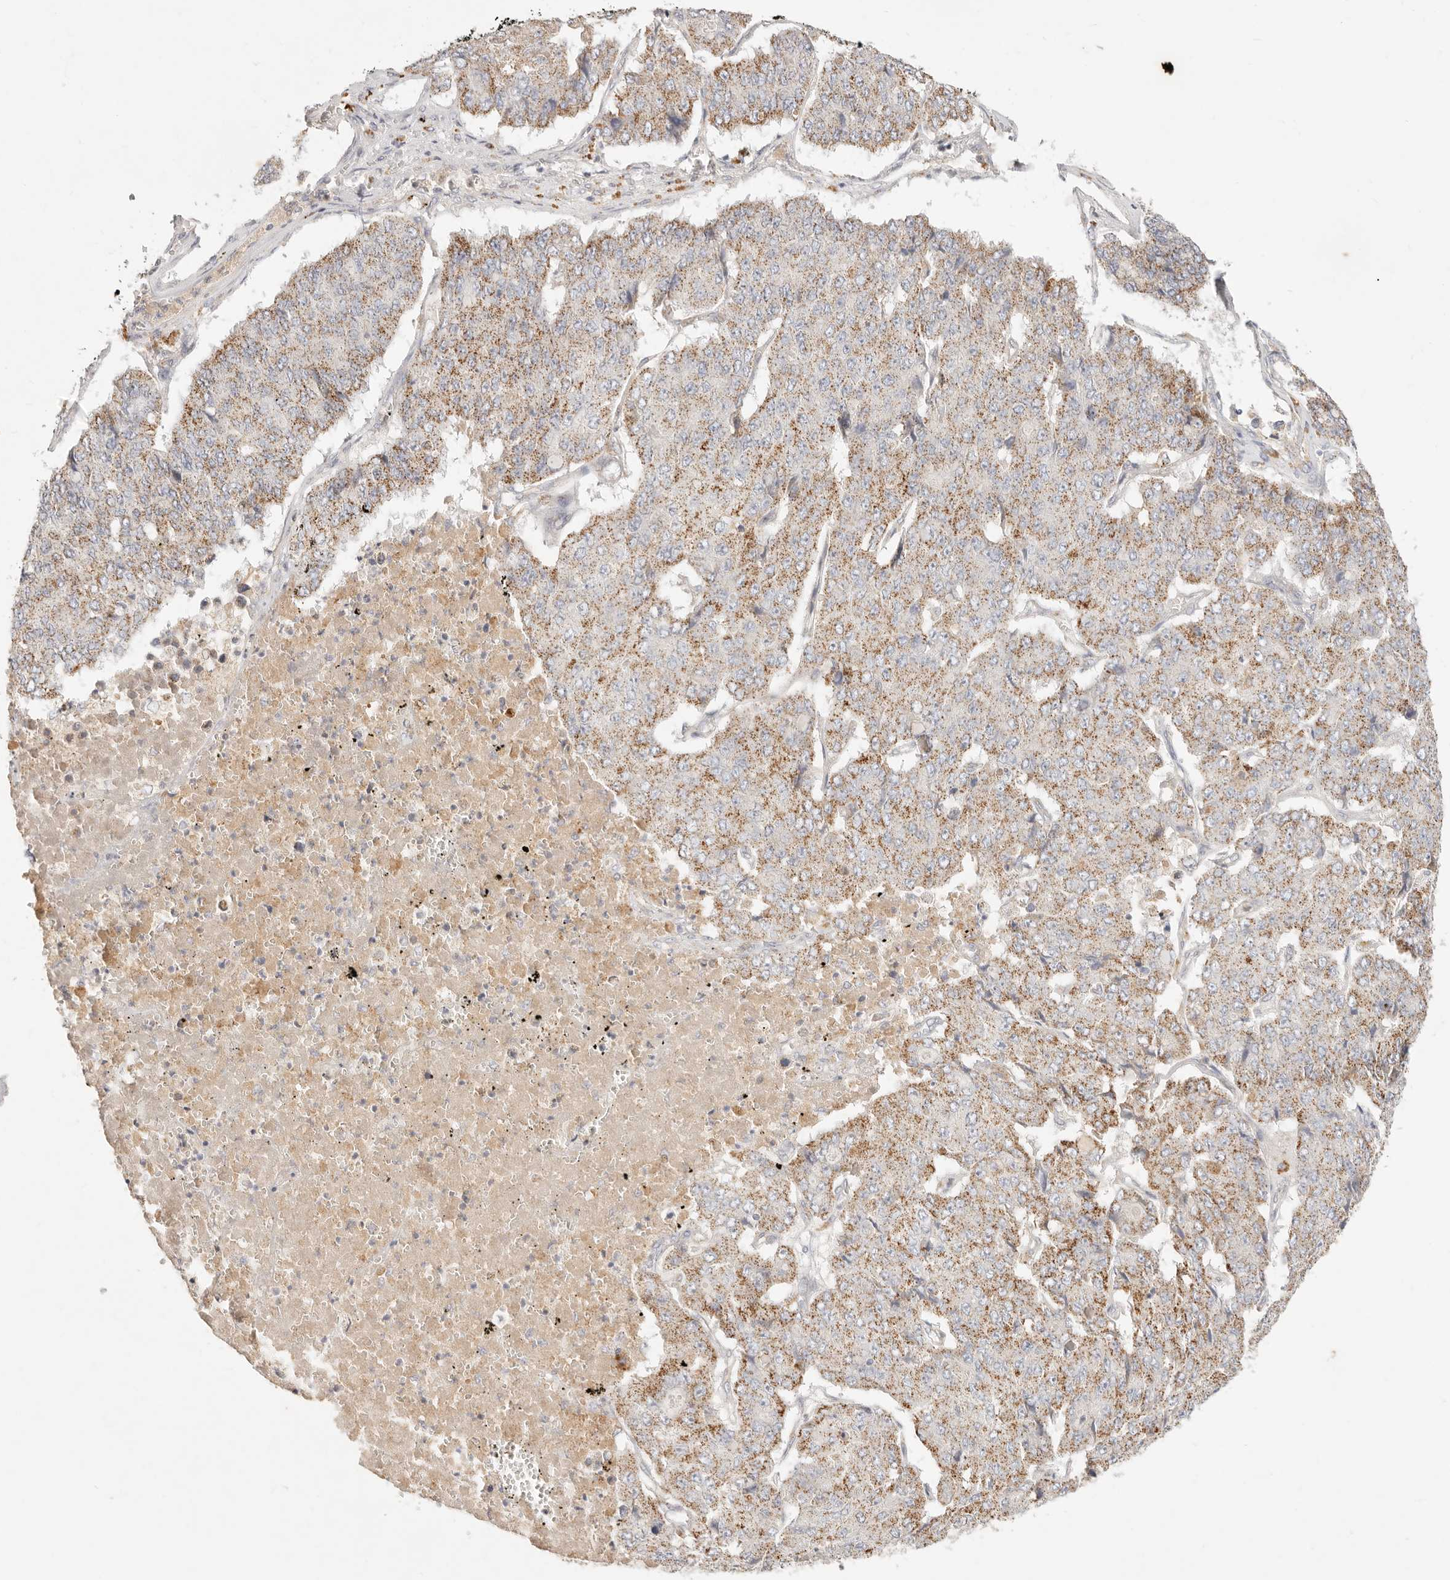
{"staining": {"intensity": "moderate", "quantity": "25%-75%", "location": "cytoplasmic/membranous"}, "tissue": "pancreatic cancer", "cell_type": "Tumor cells", "image_type": "cancer", "snomed": [{"axis": "morphology", "description": "Adenocarcinoma, NOS"}, {"axis": "topography", "description": "Pancreas"}], "caption": "The immunohistochemical stain highlights moderate cytoplasmic/membranous staining in tumor cells of pancreatic cancer tissue.", "gene": "ACOX1", "patient": {"sex": "male", "age": 50}}